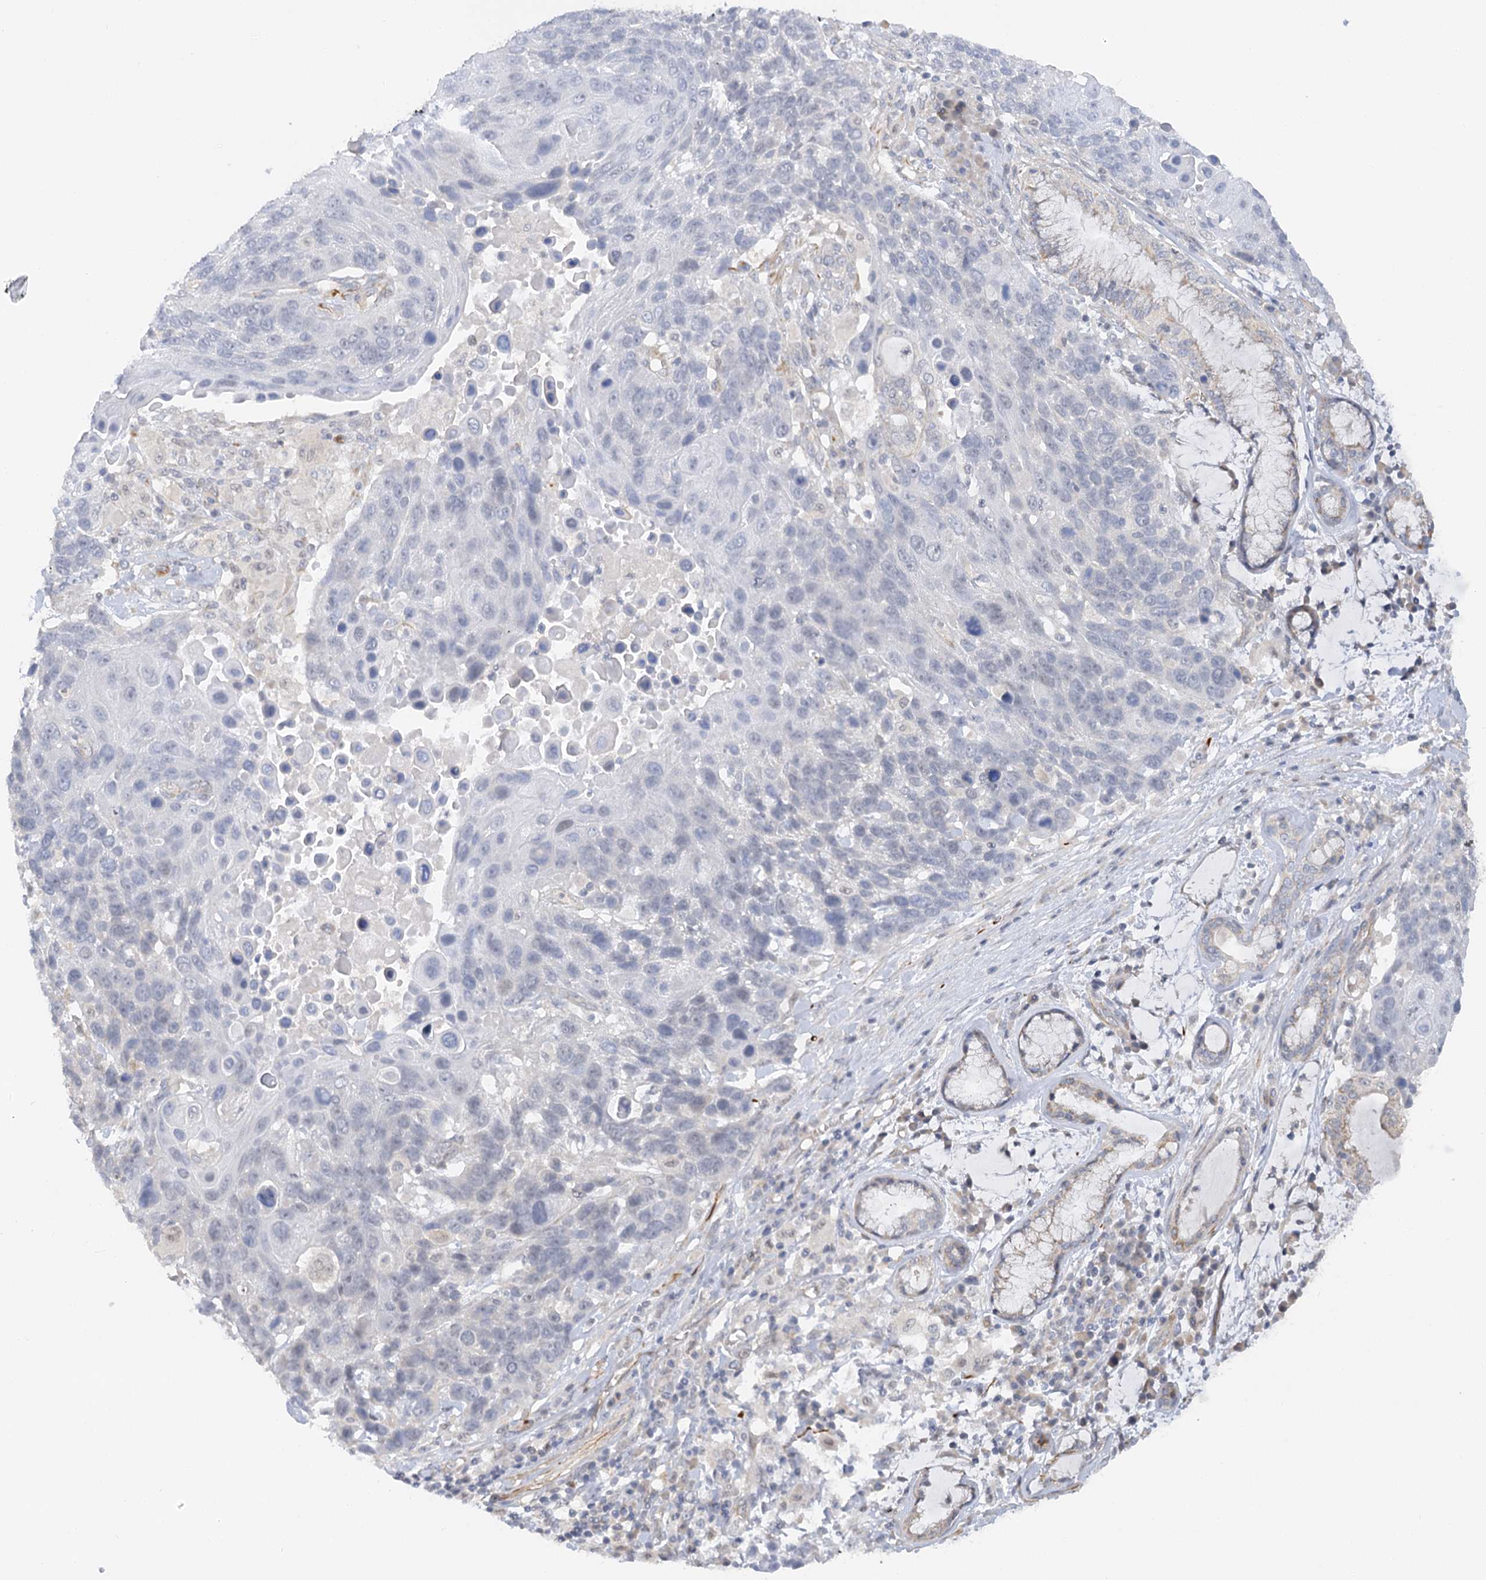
{"staining": {"intensity": "negative", "quantity": "none", "location": "none"}, "tissue": "lung cancer", "cell_type": "Tumor cells", "image_type": "cancer", "snomed": [{"axis": "morphology", "description": "Squamous cell carcinoma, NOS"}, {"axis": "topography", "description": "Lung"}], "caption": "A histopathology image of human lung squamous cell carcinoma is negative for staining in tumor cells.", "gene": "NELL2", "patient": {"sex": "male", "age": 66}}